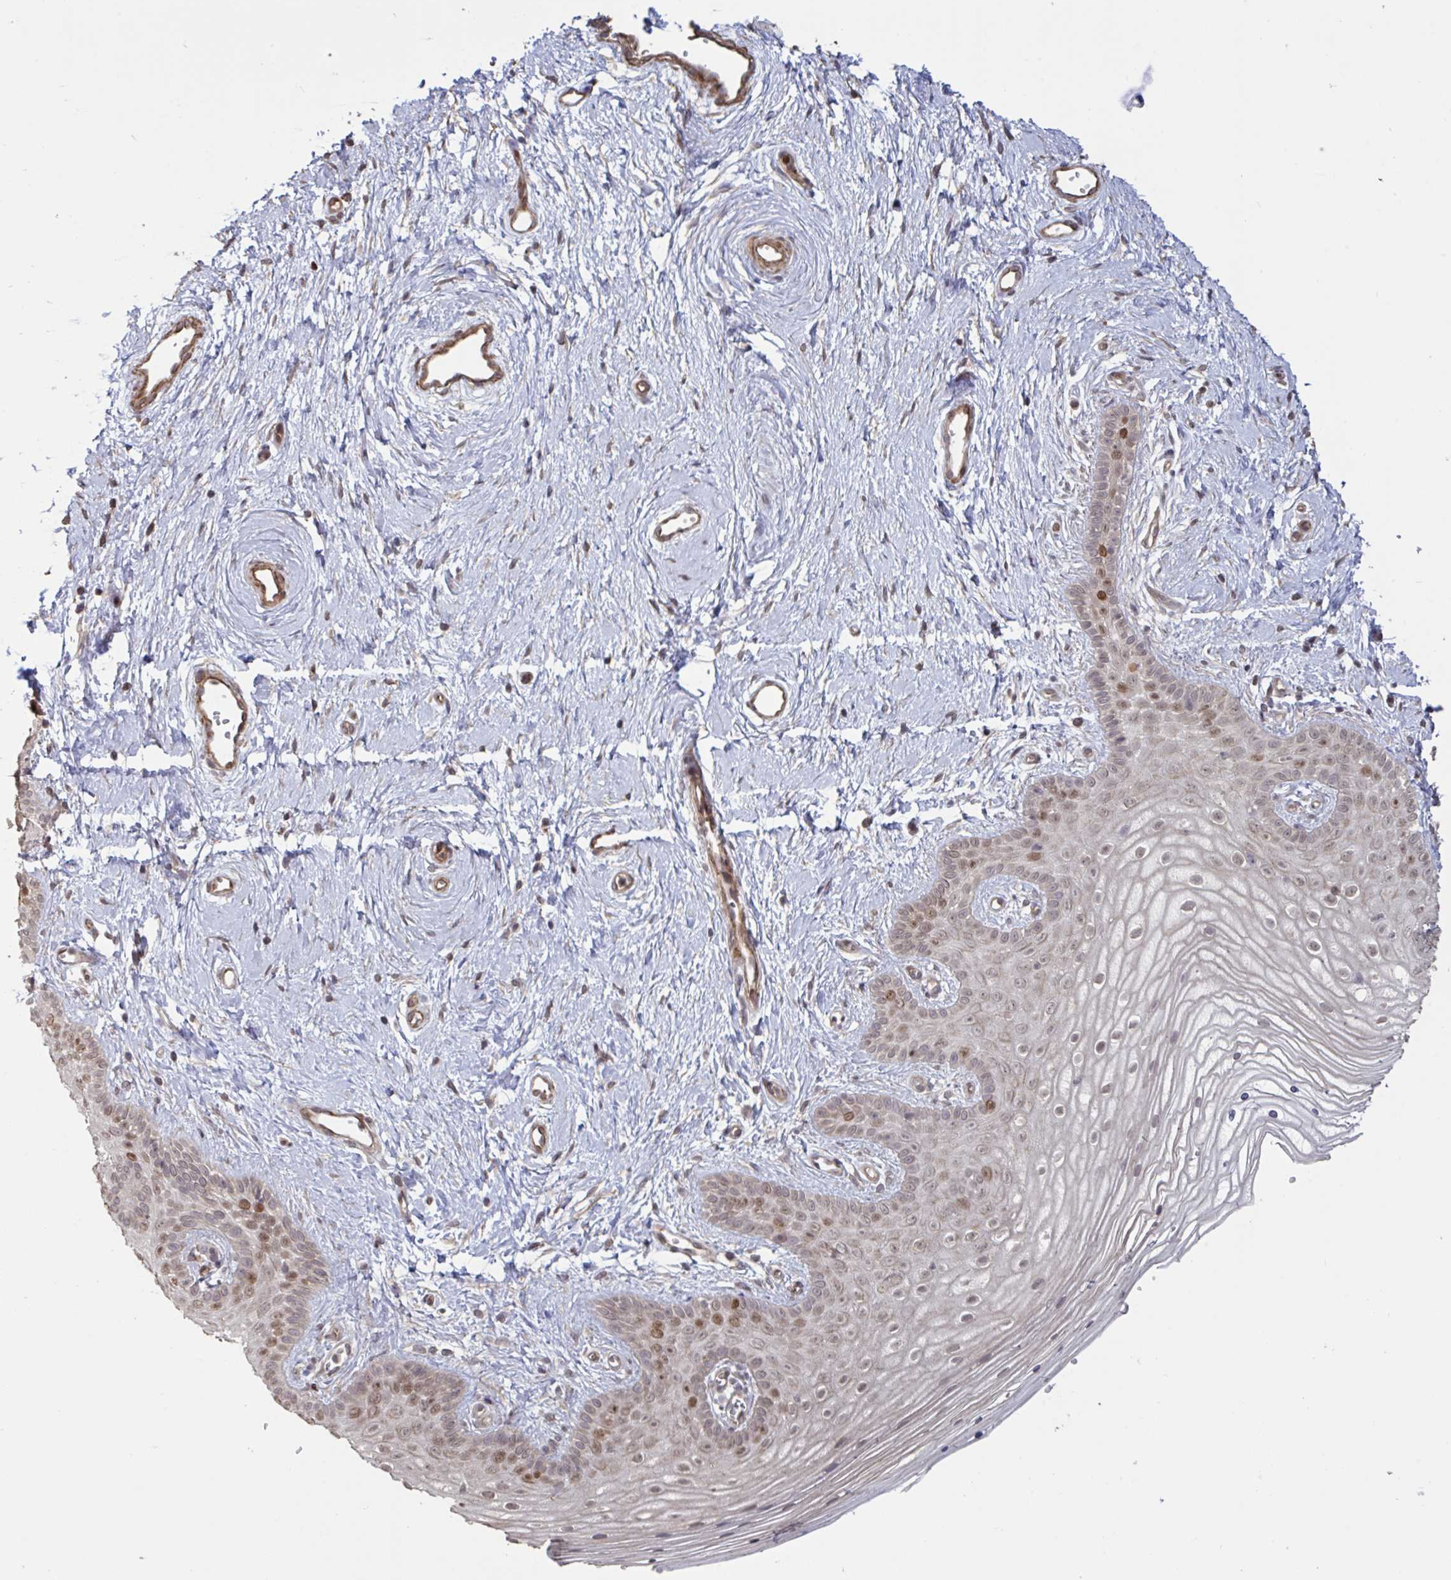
{"staining": {"intensity": "moderate", "quantity": "25%-75%", "location": "nuclear"}, "tissue": "vagina", "cell_type": "Squamous epithelial cells", "image_type": "normal", "snomed": [{"axis": "morphology", "description": "Normal tissue, NOS"}, {"axis": "topography", "description": "Vagina"}], "caption": "Immunohistochemistry (IHC) (DAB) staining of unremarkable human vagina displays moderate nuclear protein expression in approximately 25%-75% of squamous epithelial cells. (Stains: DAB in brown, nuclei in blue, Microscopy: brightfield microscopy at high magnification).", "gene": "IPO5", "patient": {"sex": "female", "age": 38}}